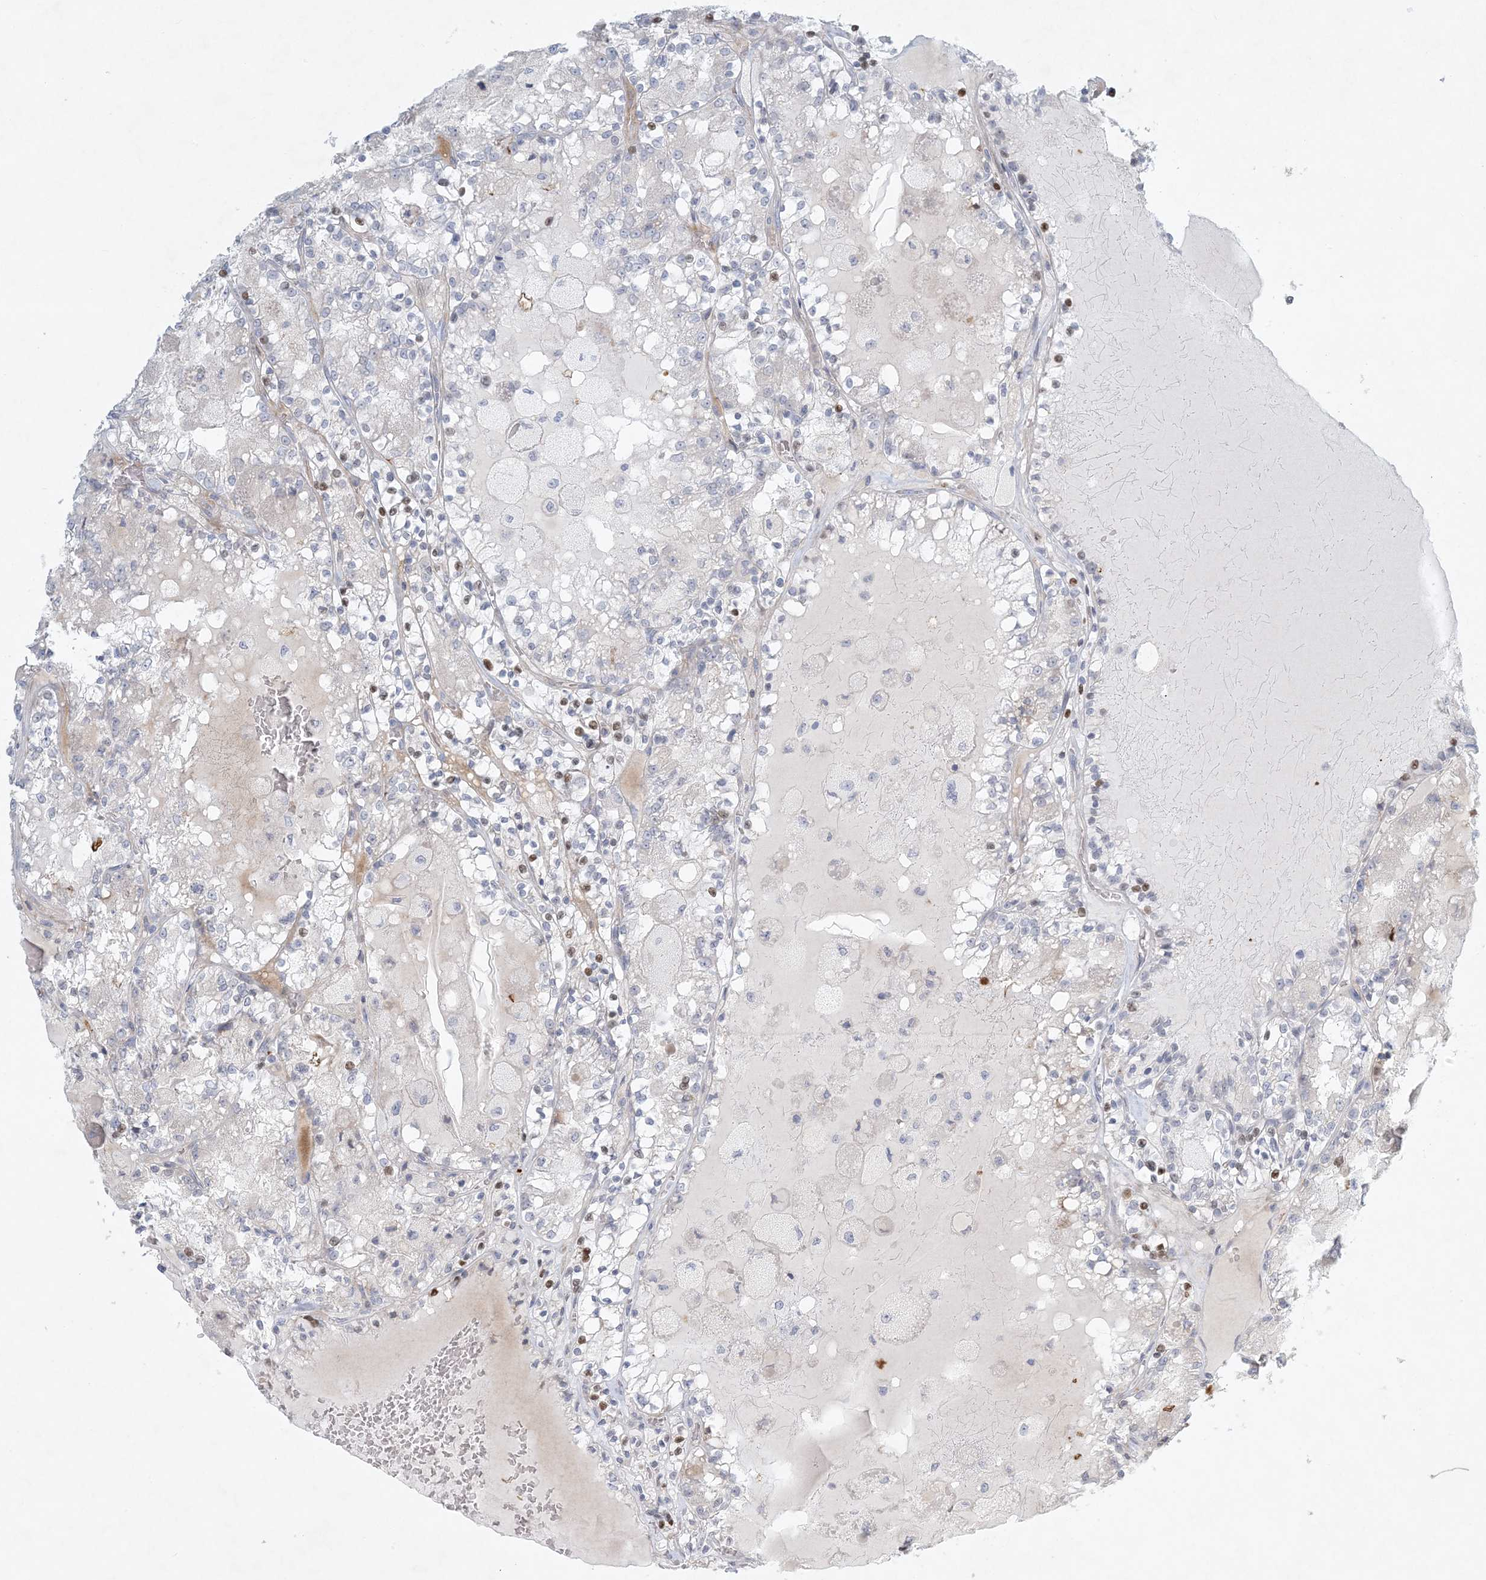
{"staining": {"intensity": "moderate", "quantity": "<25%", "location": "nuclear"}, "tissue": "renal cancer", "cell_type": "Tumor cells", "image_type": "cancer", "snomed": [{"axis": "morphology", "description": "Adenocarcinoma, NOS"}, {"axis": "topography", "description": "Kidney"}], "caption": "Immunohistochemistry (IHC) (DAB (3,3'-diaminobenzidine)) staining of human adenocarcinoma (renal) displays moderate nuclear protein staining in approximately <25% of tumor cells. (DAB IHC, brown staining for protein, blue staining for nuclei).", "gene": "ZNF385D", "patient": {"sex": "female", "age": 56}}